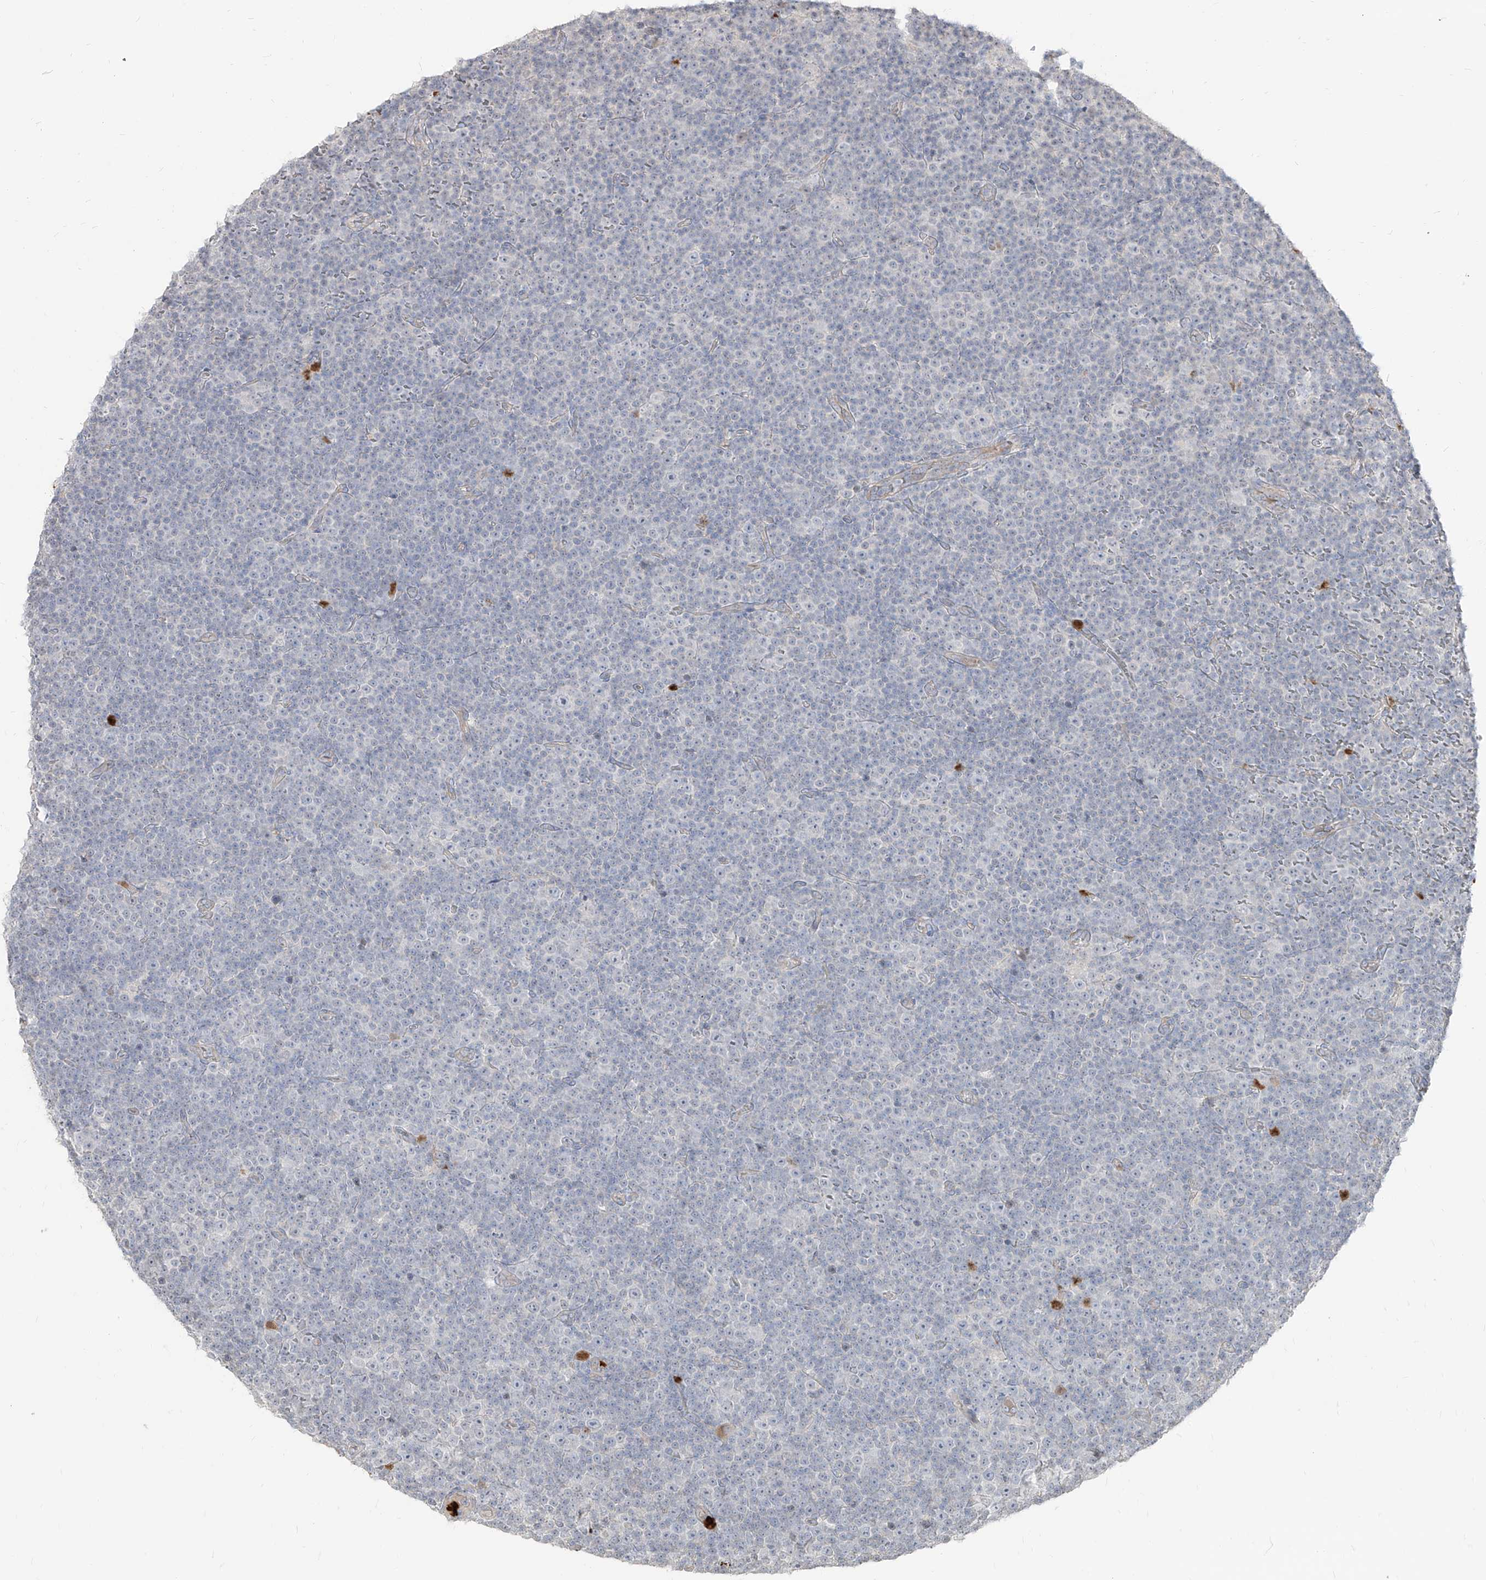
{"staining": {"intensity": "negative", "quantity": "none", "location": "none"}, "tissue": "lymphoma", "cell_type": "Tumor cells", "image_type": "cancer", "snomed": [{"axis": "morphology", "description": "Malignant lymphoma, non-Hodgkin's type, Low grade"}, {"axis": "topography", "description": "Lymph node"}], "caption": "Malignant lymphoma, non-Hodgkin's type (low-grade) stained for a protein using immunohistochemistry shows no staining tumor cells.", "gene": "ZNF227", "patient": {"sex": "female", "age": 67}}